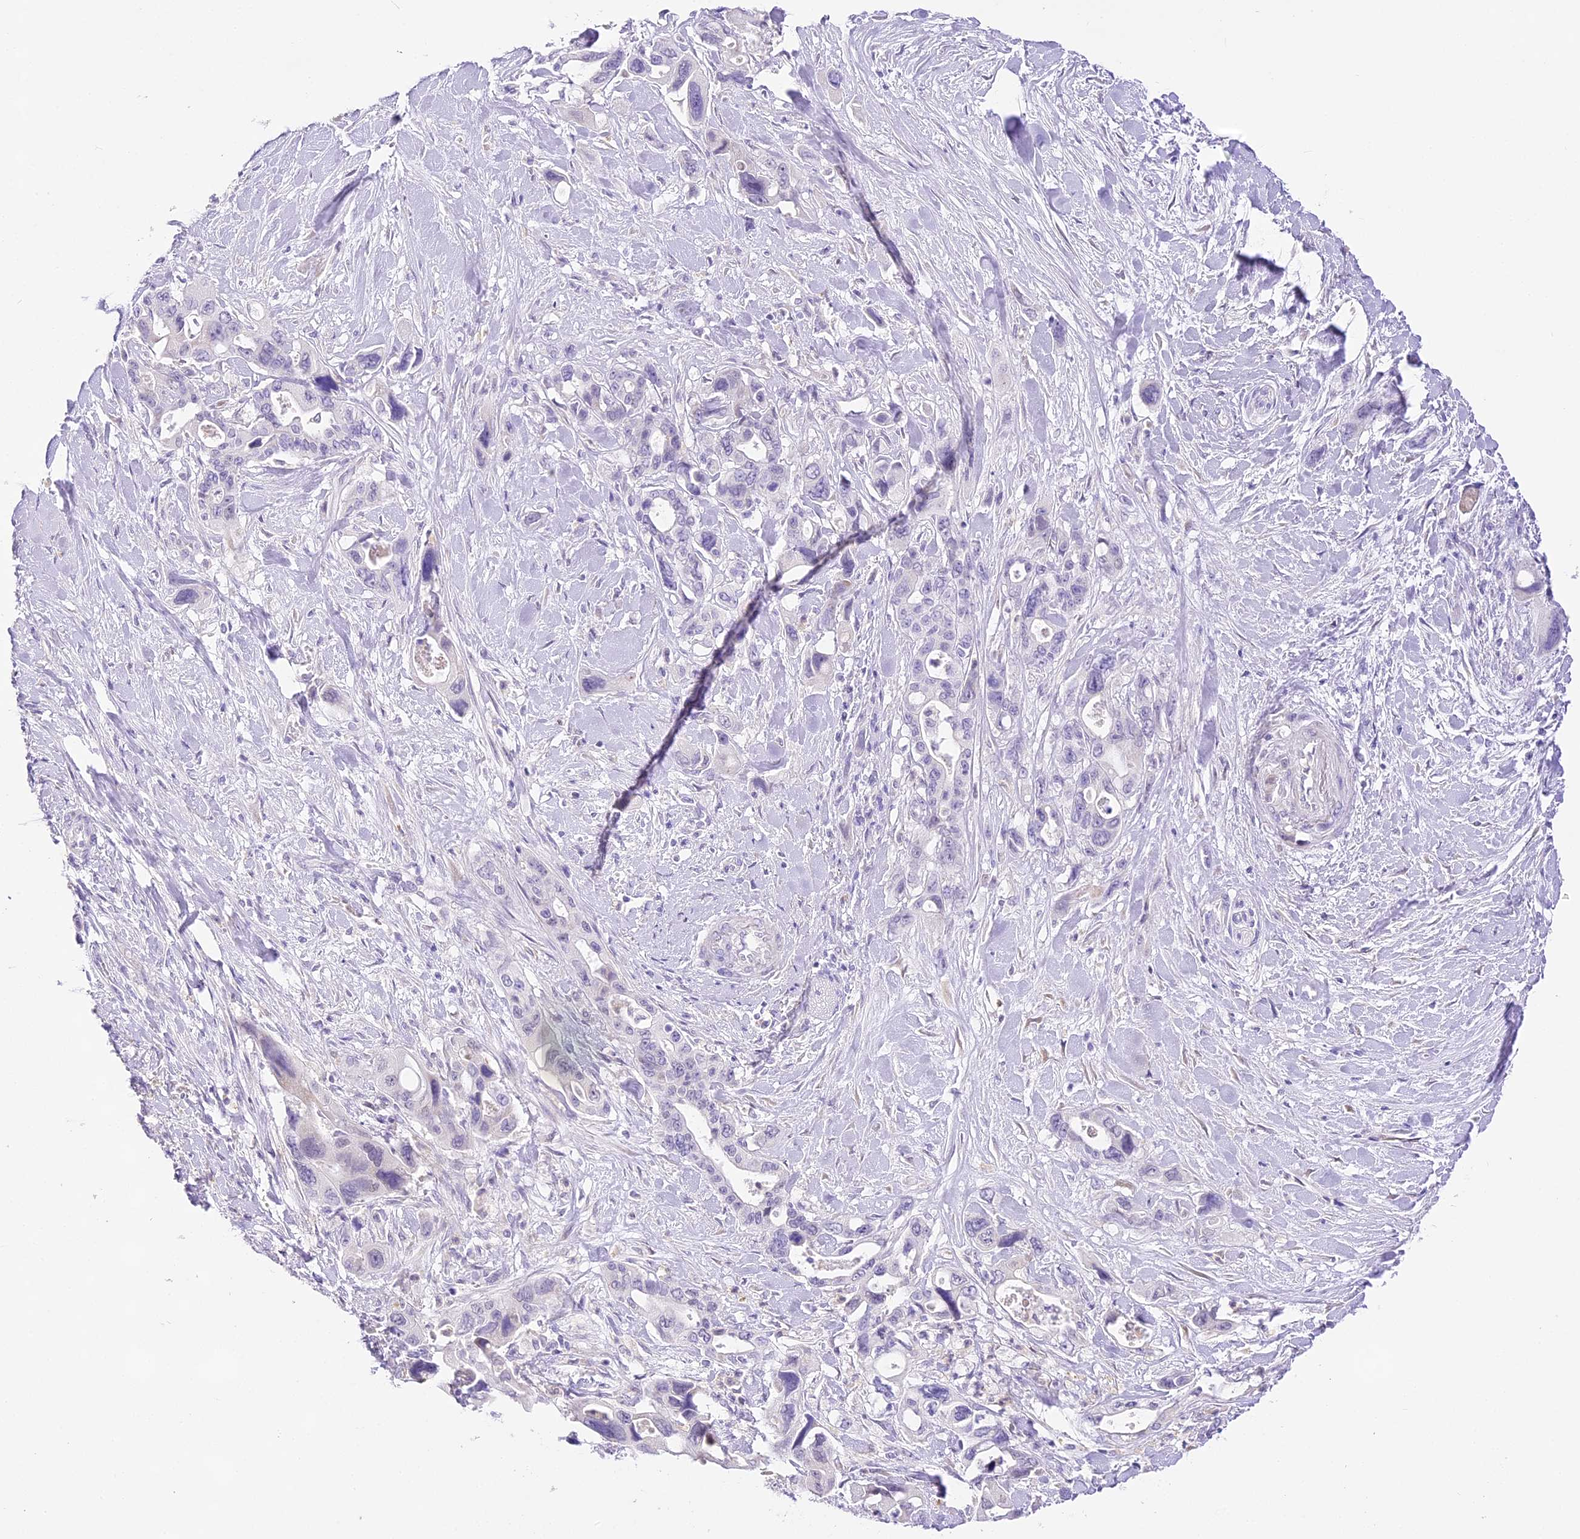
{"staining": {"intensity": "negative", "quantity": "none", "location": "none"}, "tissue": "pancreatic cancer", "cell_type": "Tumor cells", "image_type": "cancer", "snomed": [{"axis": "morphology", "description": "Adenocarcinoma, NOS"}, {"axis": "topography", "description": "Pancreas"}], "caption": "A micrograph of adenocarcinoma (pancreatic) stained for a protein displays no brown staining in tumor cells.", "gene": "CCDC30", "patient": {"sex": "male", "age": 46}}